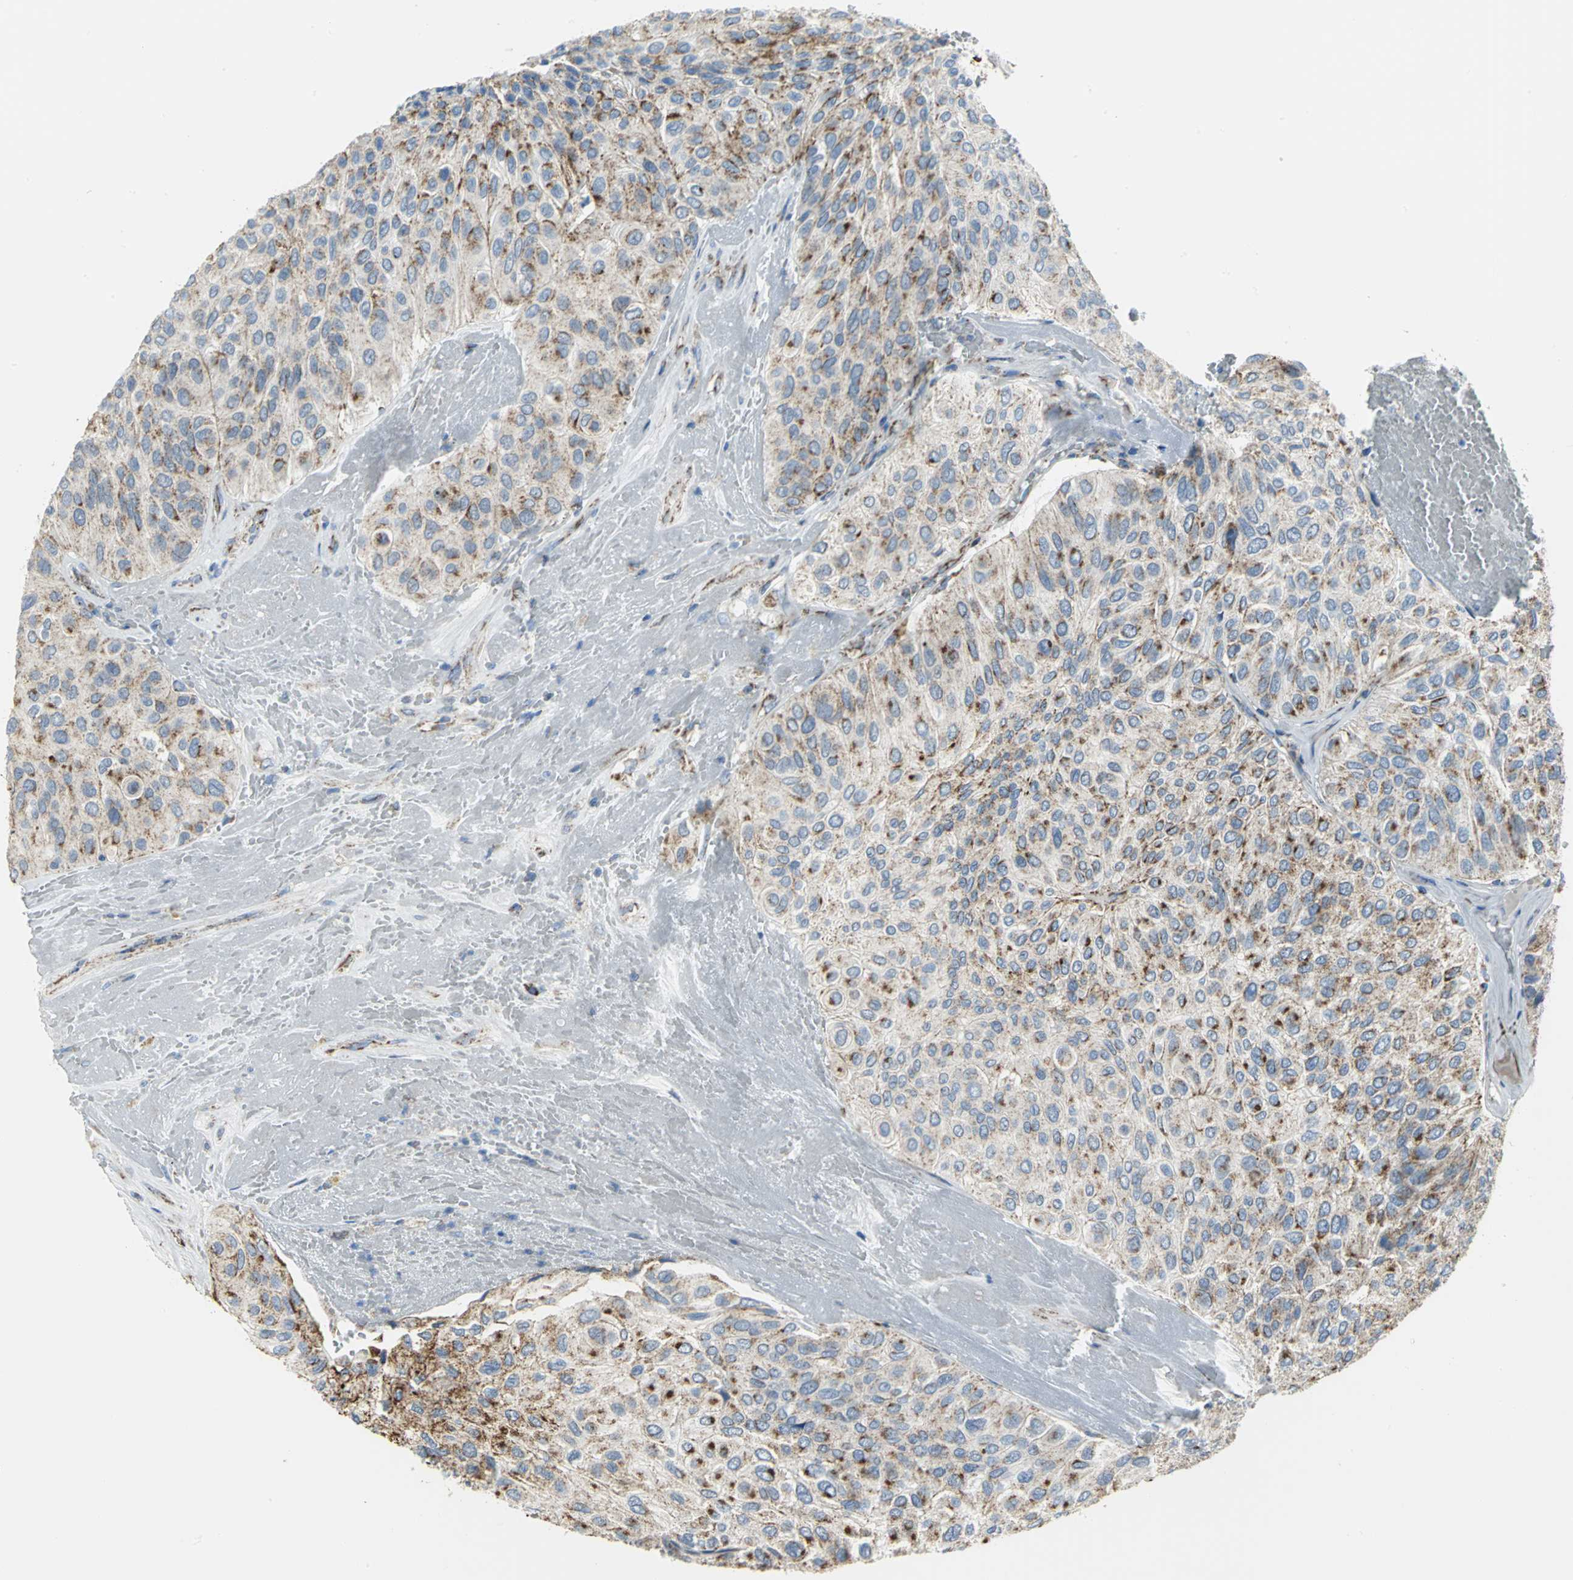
{"staining": {"intensity": "moderate", "quantity": "25%-75%", "location": "cytoplasmic/membranous"}, "tissue": "urothelial cancer", "cell_type": "Tumor cells", "image_type": "cancer", "snomed": [{"axis": "morphology", "description": "Urothelial carcinoma, High grade"}, {"axis": "topography", "description": "Urinary bladder"}], "caption": "A brown stain labels moderate cytoplasmic/membranous staining of a protein in human urothelial cancer tumor cells.", "gene": "NTRK1", "patient": {"sex": "male", "age": 66}}